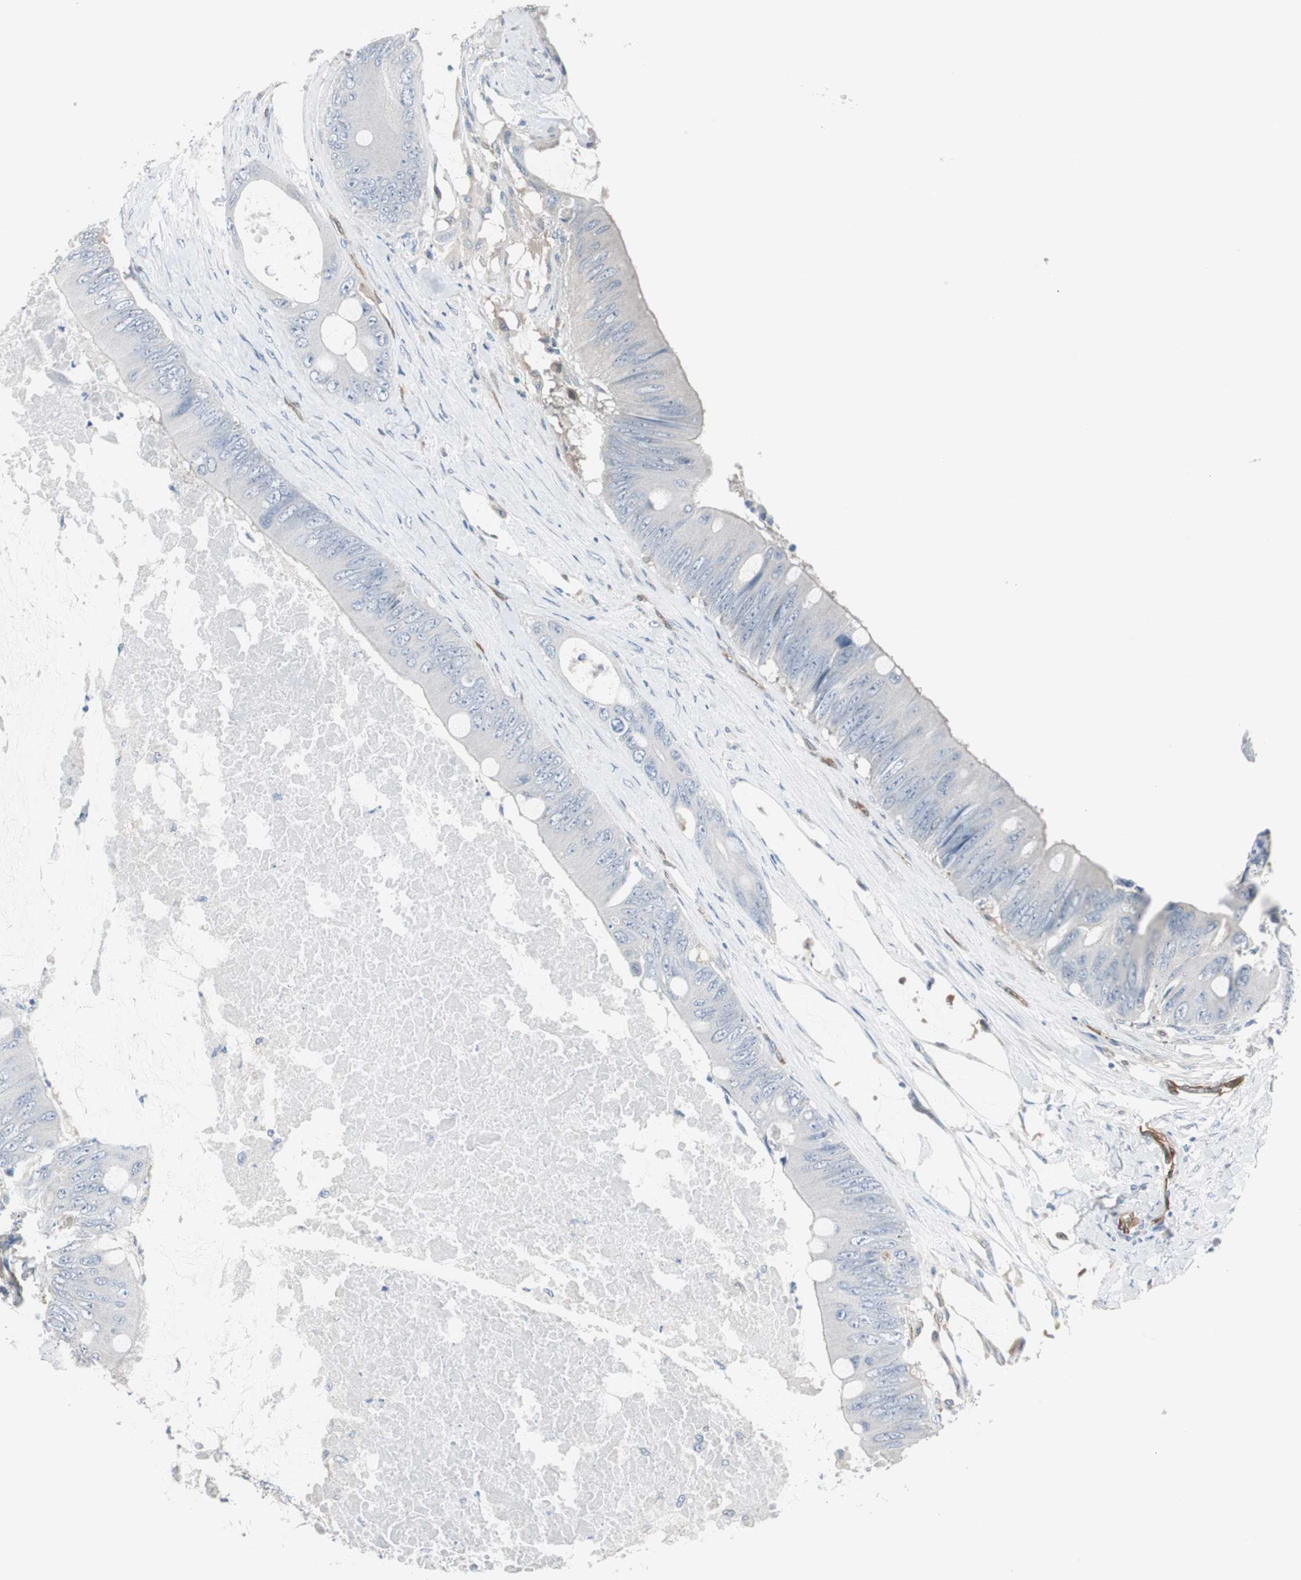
{"staining": {"intensity": "negative", "quantity": "none", "location": "none"}, "tissue": "colorectal cancer", "cell_type": "Tumor cells", "image_type": "cancer", "snomed": [{"axis": "morphology", "description": "Adenocarcinoma, NOS"}, {"axis": "topography", "description": "Rectum"}], "caption": "DAB (3,3'-diaminobenzidine) immunohistochemical staining of human colorectal cancer demonstrates no significant expression in tumor cells.", "gene": "SWAP70", "patient": {"sex": "female", "age": 77}}